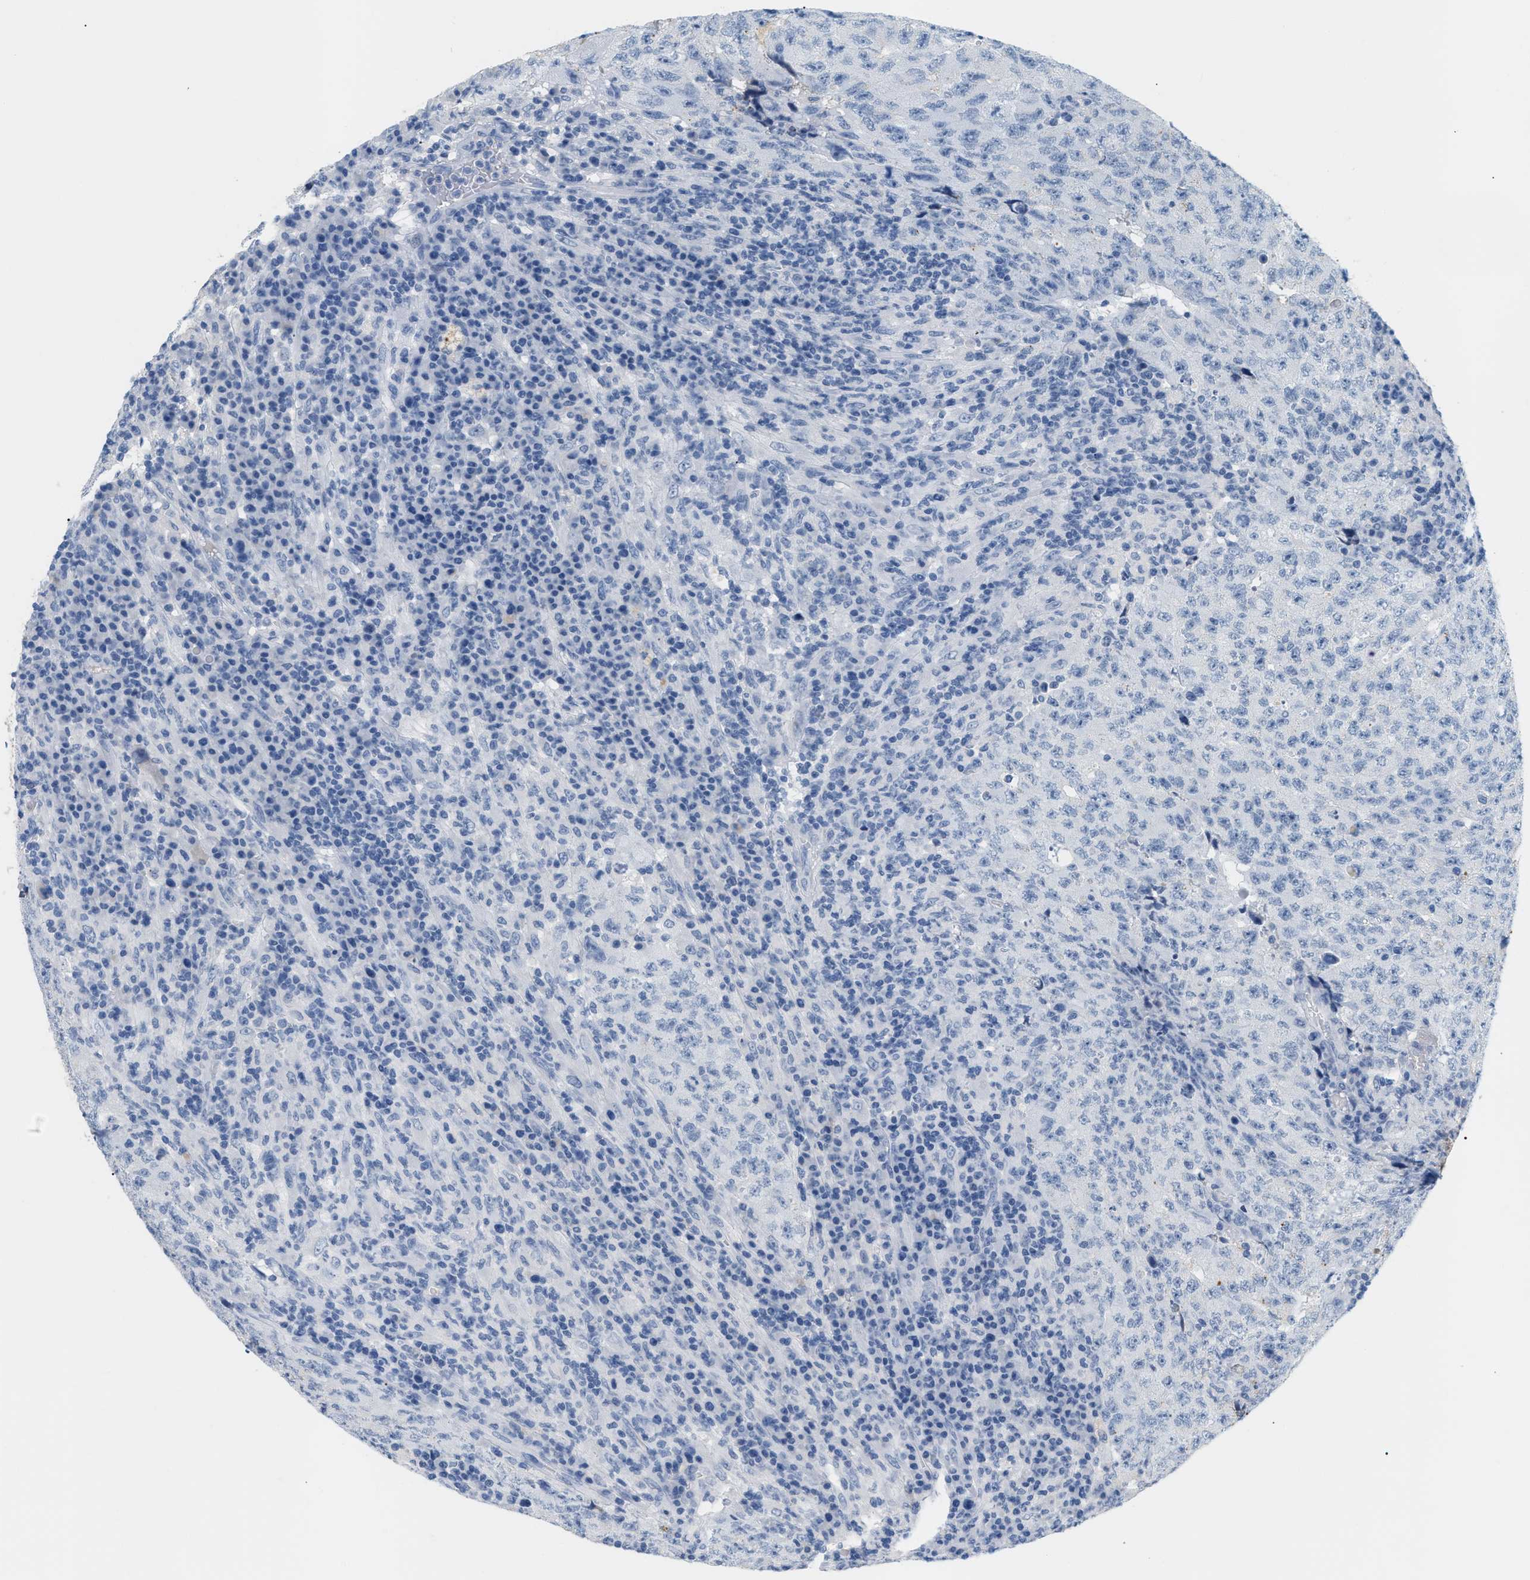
{"staining": {"intensity": "negative", "quantity": "none", "location": "none"}, "tissue": "testis cancer", "cell_type": "Tumor cells", "image_type": "cancer", "snomed": [{"axis": "morphology", "description": "Necrosis, NOS"}, {"axis": "morphology", "description": "Carcinoma, Embryonal, NOS"}, {"axis": "topography", "description": "Testis"}], "caption": "DAB immunohistochemical staining of testis cancer (embryonal carcinoma) displays no significant expression in tumor cells. Nuclei are stained in blue.", "gene": "CFH", "patient": {"sex": "male", "age": 19}}